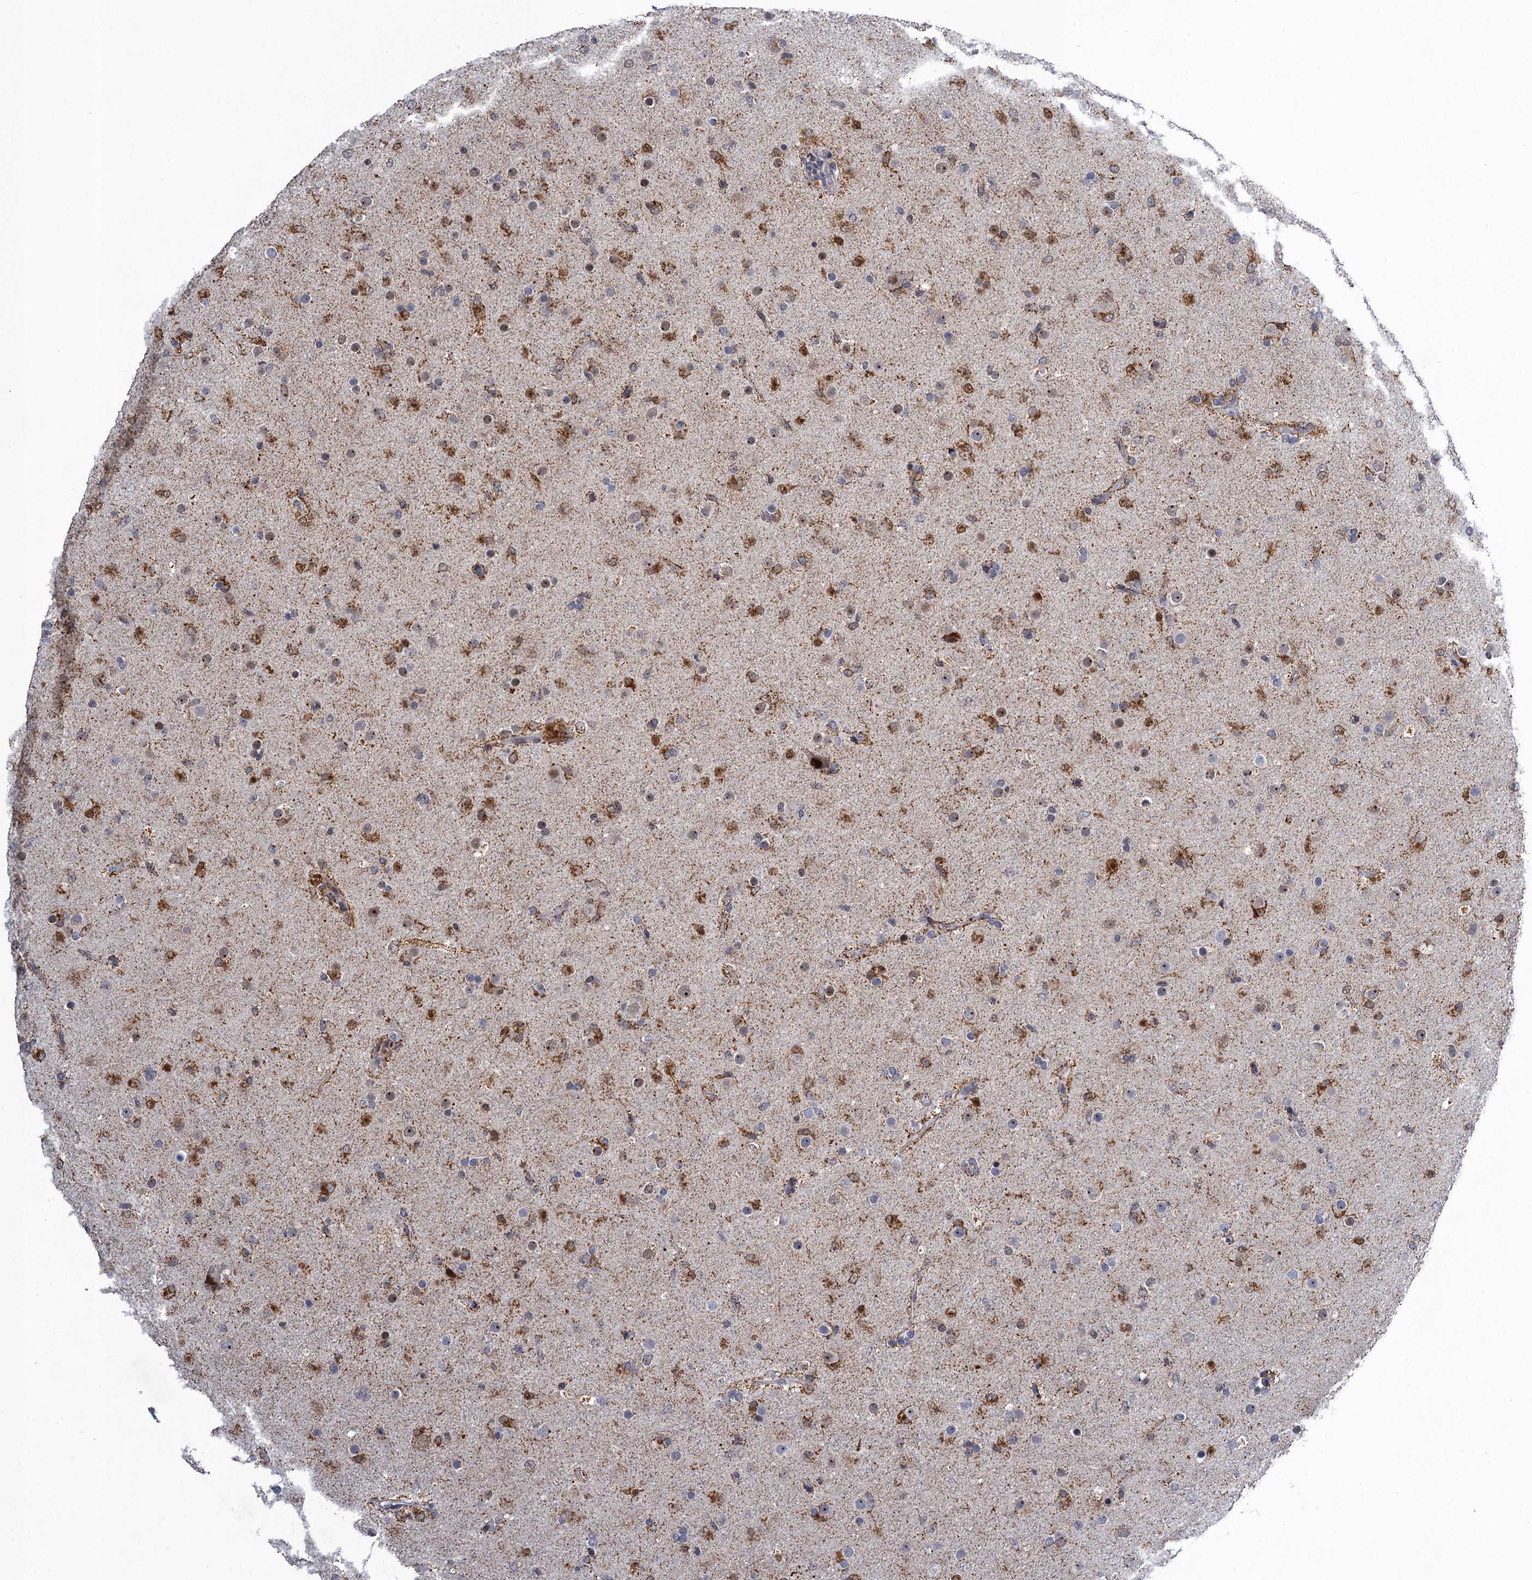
{"staining": {"intensity": "moderate", "quantity": "<25%", "location": "cytoplasmic/membranous"}, "tissue": "glioma", "cell_type": "Tumor cells", "image_type": "cancer", "snomed": [{"axis": "morphology", "description": "Glioma, malignant, Low grade"}, {"axis": "topography", "description": "Brain"}], "caption": "Human low-grade glioma (malignant) stained with a protein marker demonstrates moderate staining in tumor cells.", "gene": "ZAR1L", "patient": {"sex": "male", "age": 65}}